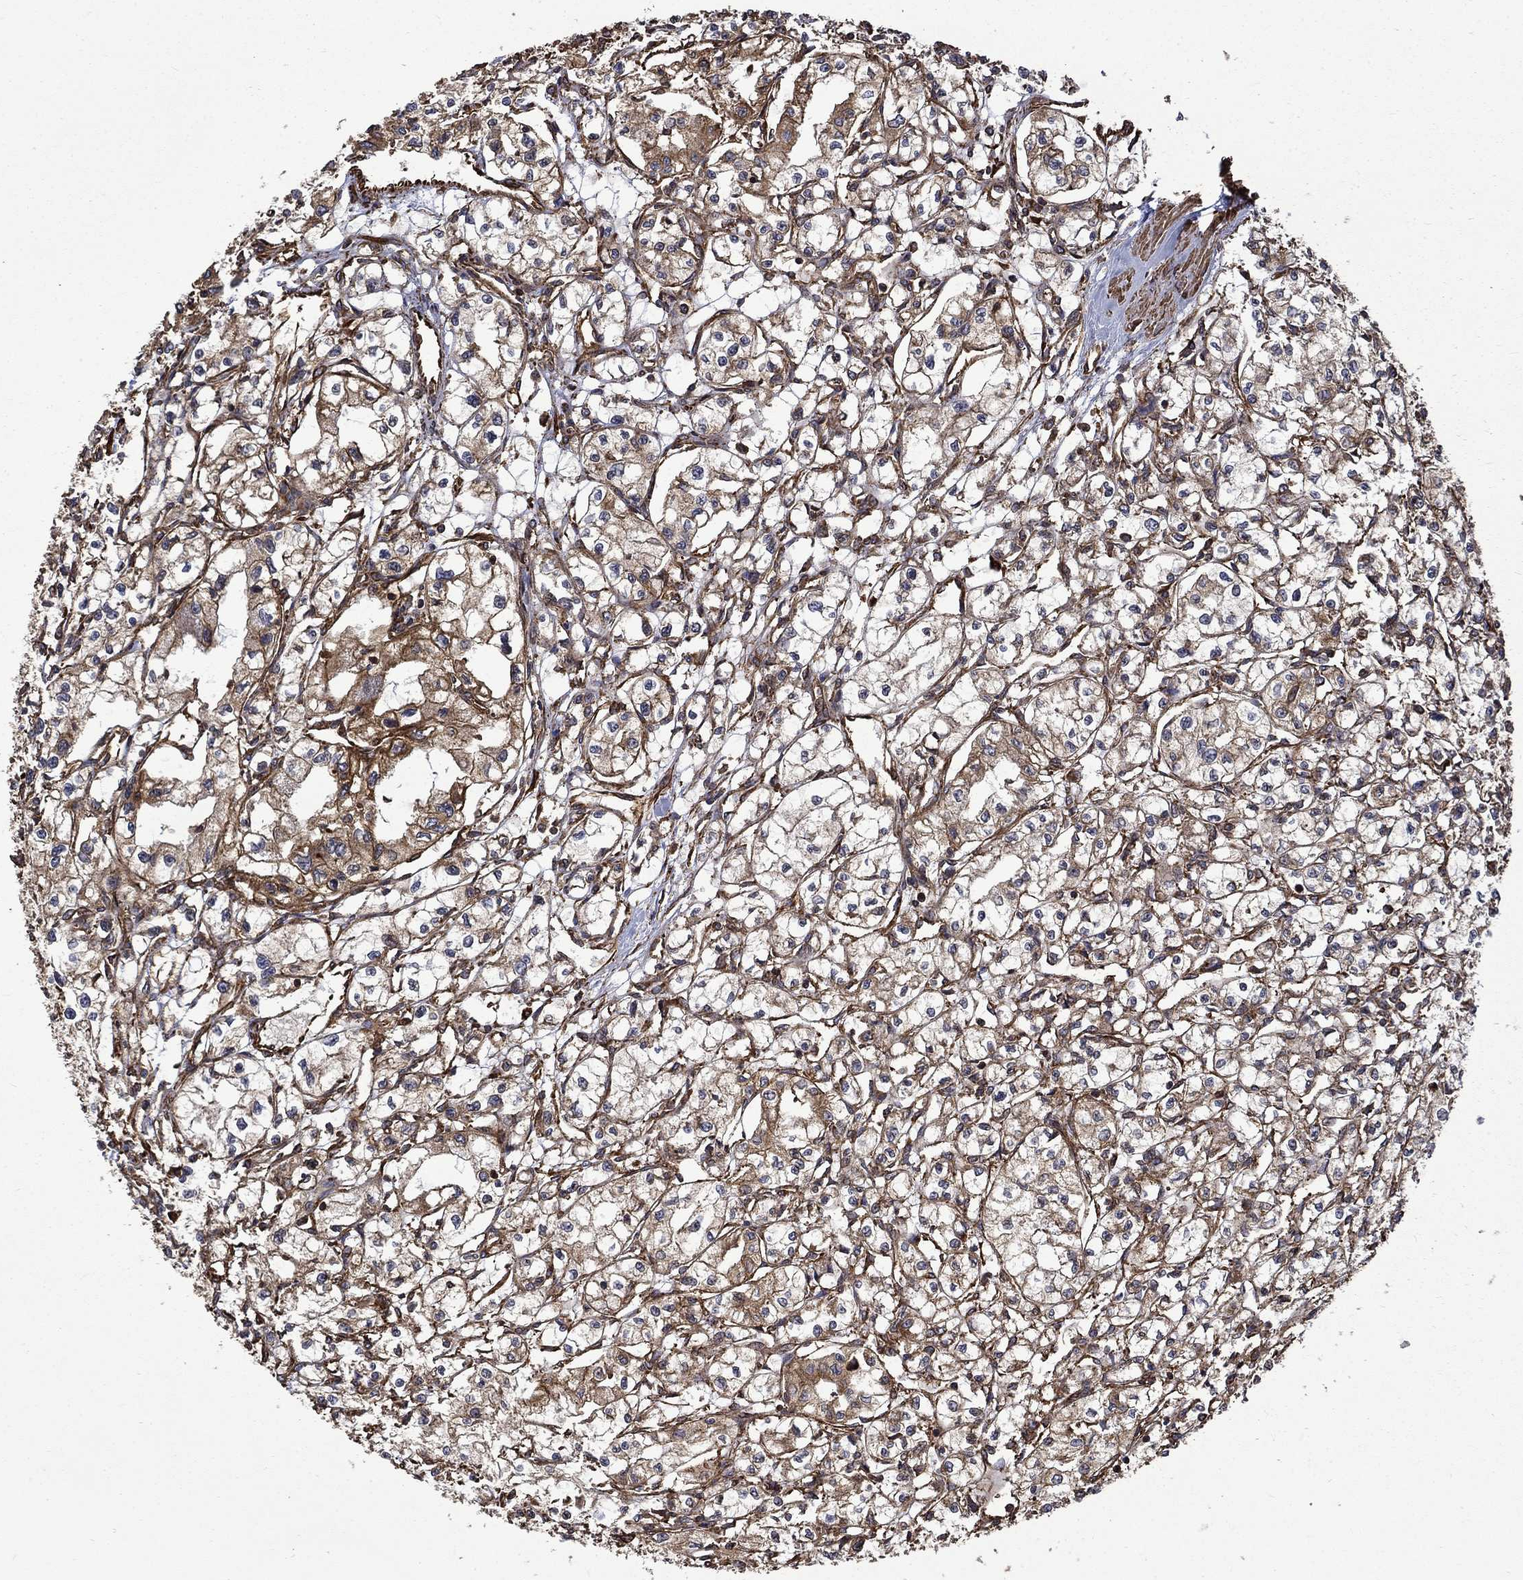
{"staining": {"intensity": "moderate", "quantity": ">75%", "location": "cytoplasmic/membranous"}, "tissue": "renal cancer", "cell_type": "Tumor cells", "image_type": "cancer", "snomed": [{"axis": "morphology", "description": "Adenocarcinoma, NOS"}, {"axis": "topography", "description": "Kidney"}], "caption": "Moderate cytoplasmic/membranous staining for a protein is present in about >75% of tumor cells of renal cancer using immunohistochemistry (IHC).", "gene": "CUTC", "patient": {"sex": "male", "age": 56}}